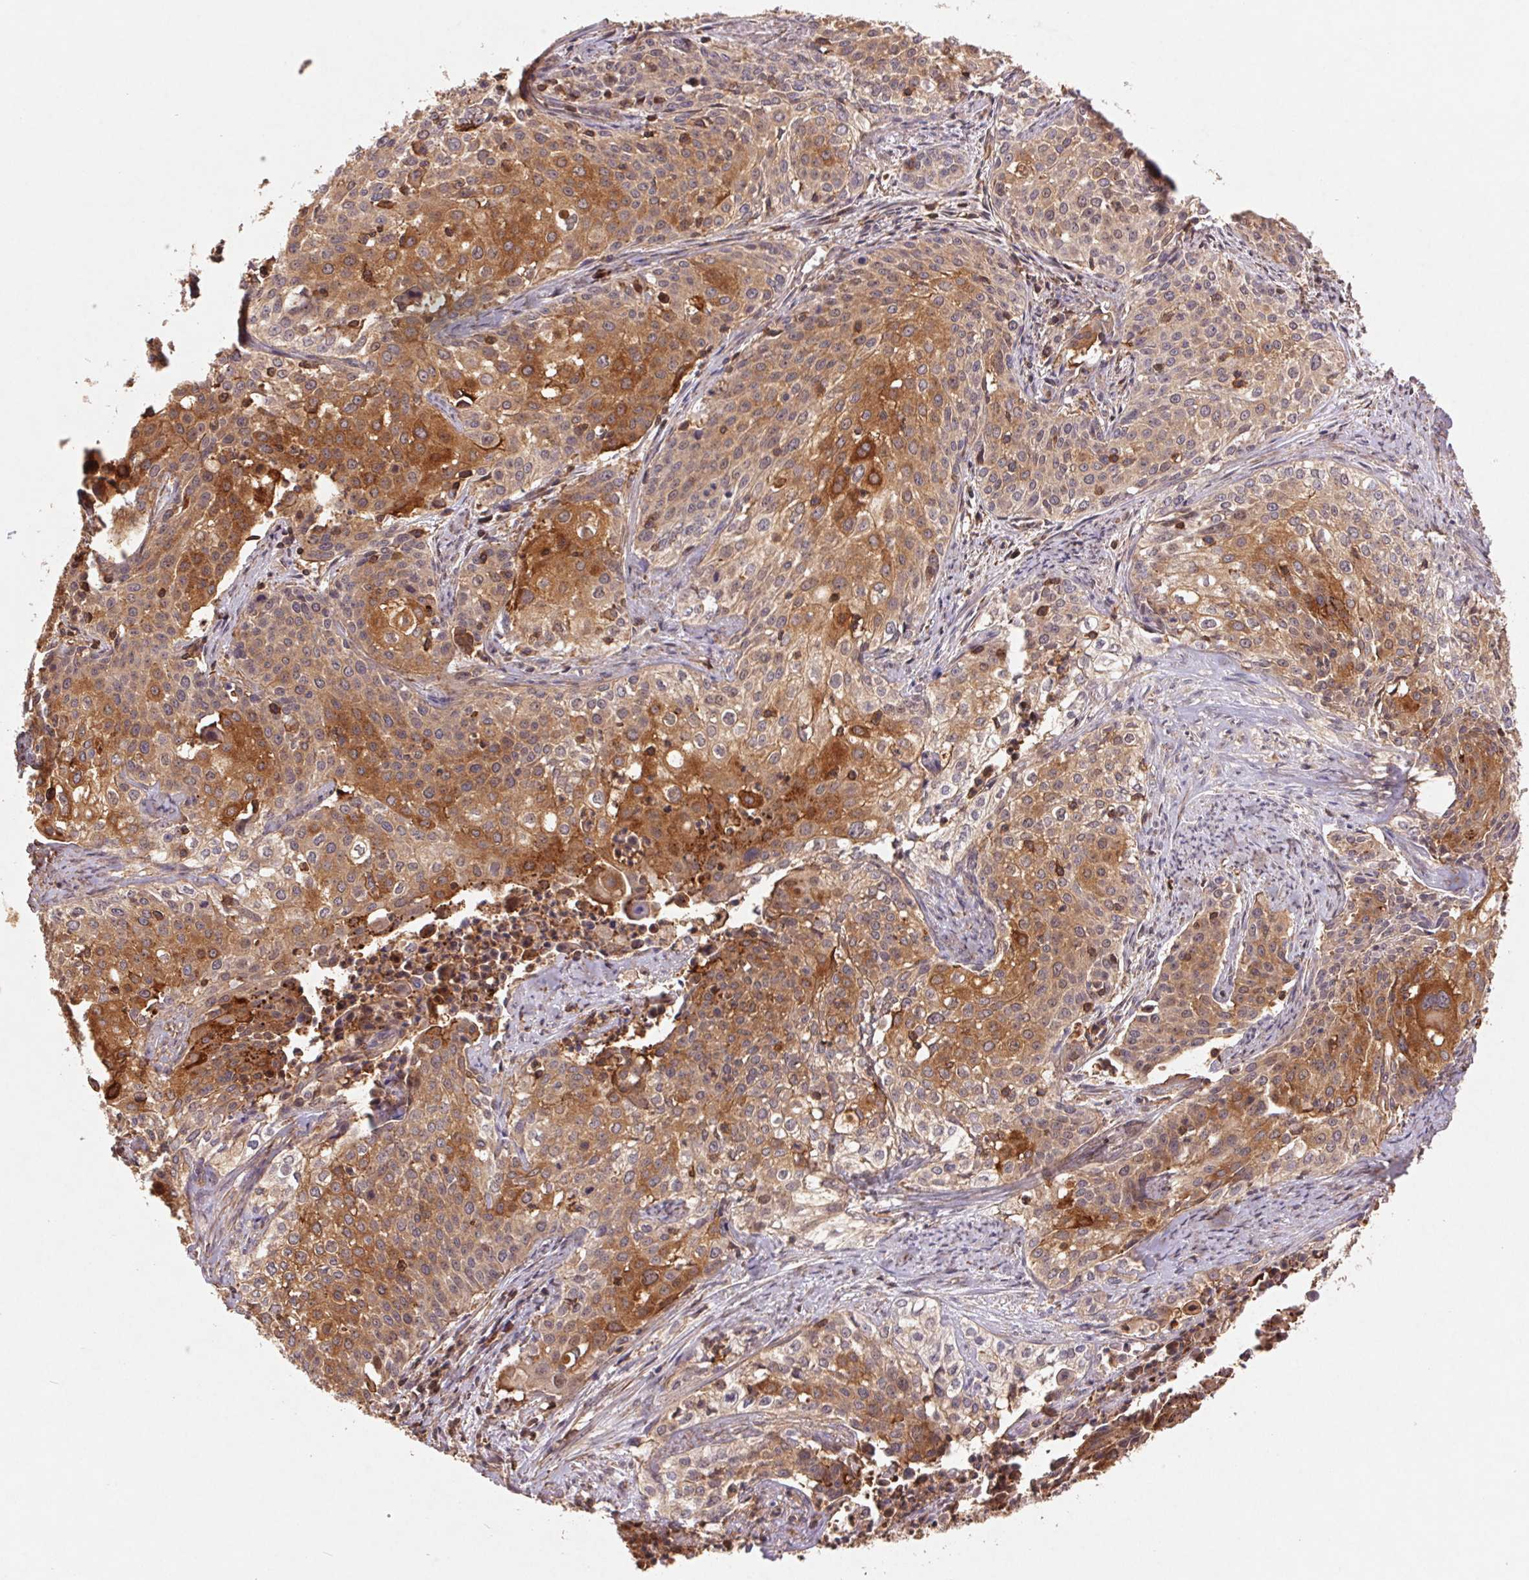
{"staining": {"intensity": "moderate", "quantity": ">75%", "location": "cytoplasmic/membranous"}, "tissue": "cervical cancer", "cell_type": "Tumor cells", "image_type": "cancer", "snomed": [{"axis": "morphology", "description": "Squamous cell carcinoma, NOS"}, {"axis": "topography", "description": "Cervix"}], "caption": "Protein staining of cervical cancer tissue demonstrates moderate cytoplasmic/membranous expression in approximately >75% of tumor cells.", "gene": "ATG10", "patient": {"sex": "female", "age": 39}}